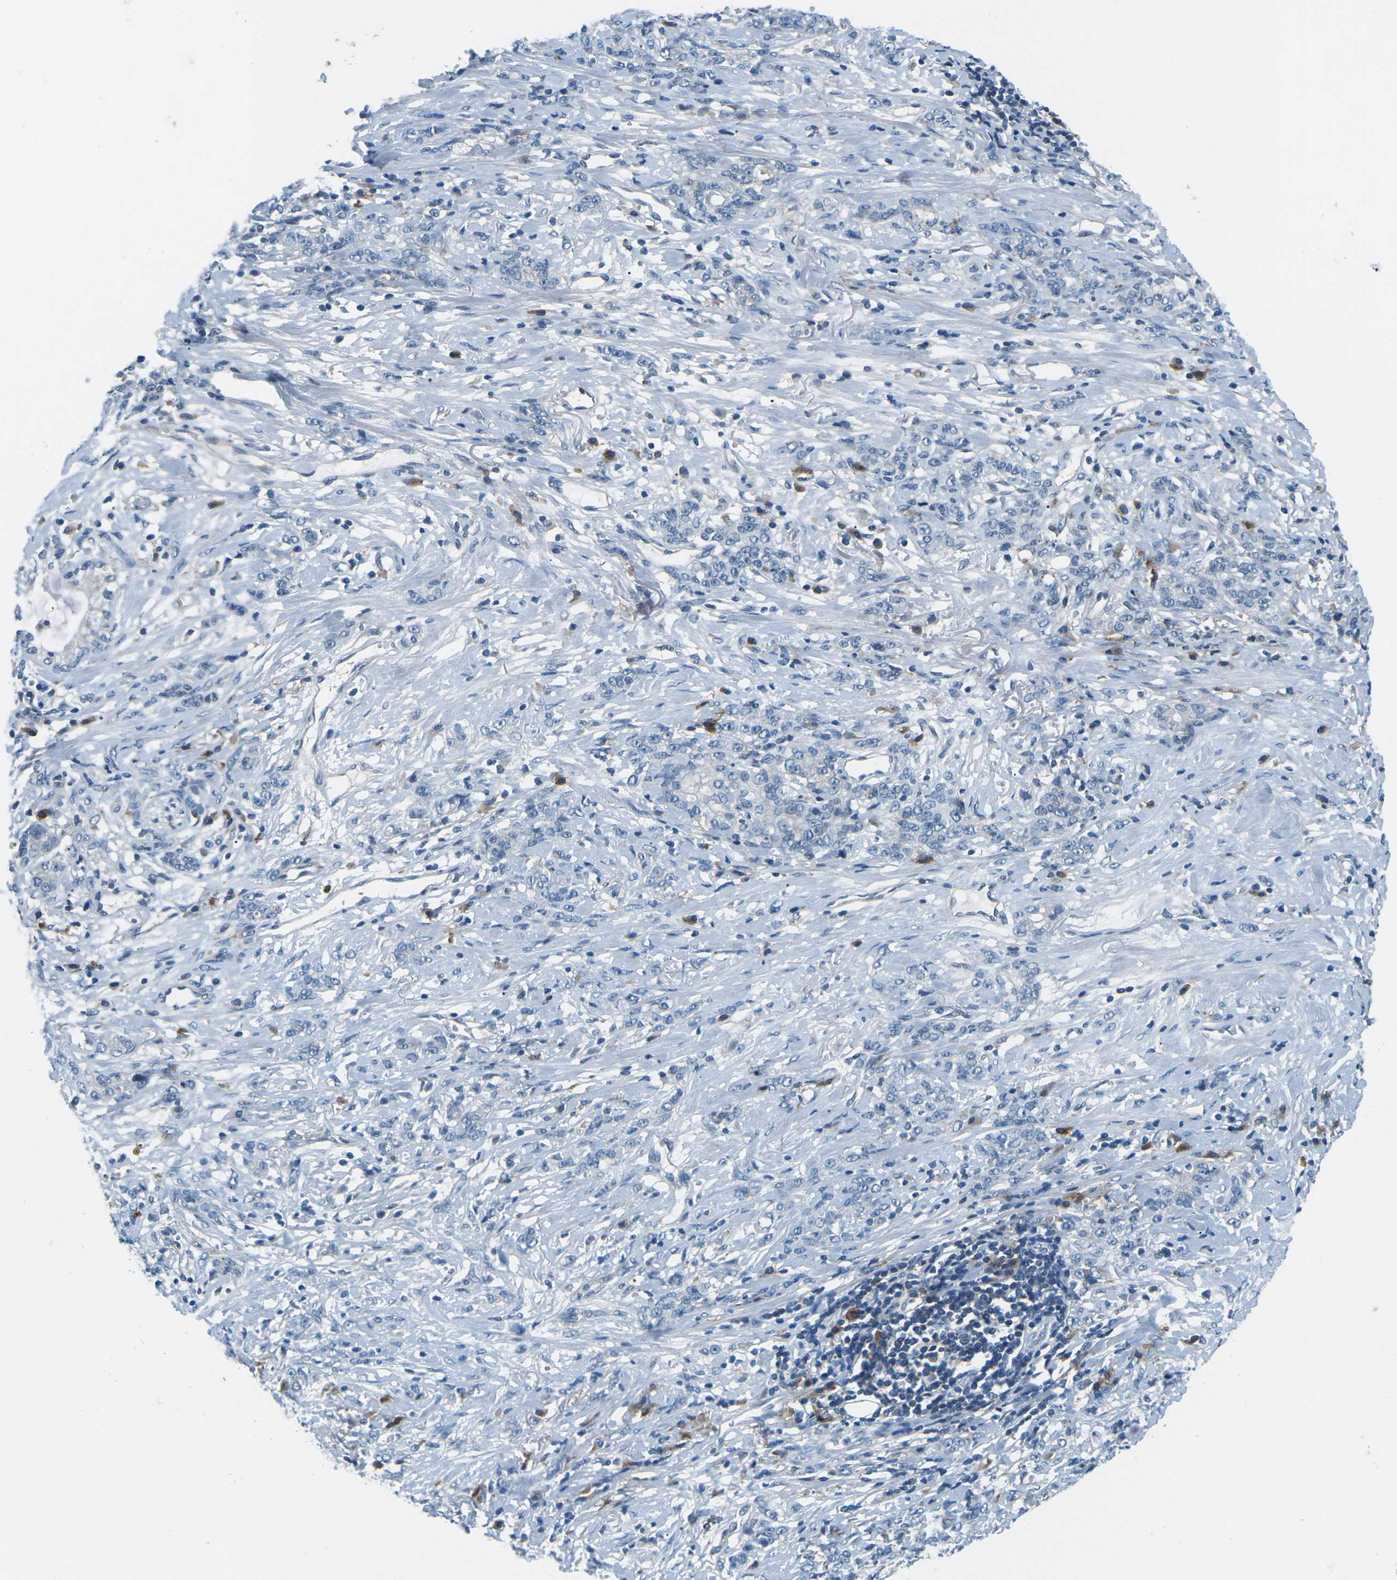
{"staining": {"intensity": "negative", "quantity": "none", "location": "none"}, "tissue": "stomach cancer", "cell_type": "Tumor cells", "image_type": "cancer", "snomed": [{"axis": "morphology", "description": "Adenocarcinoma, NOS"}, {"axis": "topography", "description": "Stomach, lower"}], "caption": "The micrograph reveals no significant expression in tumor cells of stomach adenocarcinoma.", "gene": "CD1D", "patient": {"sex": "male", "age": 88}}